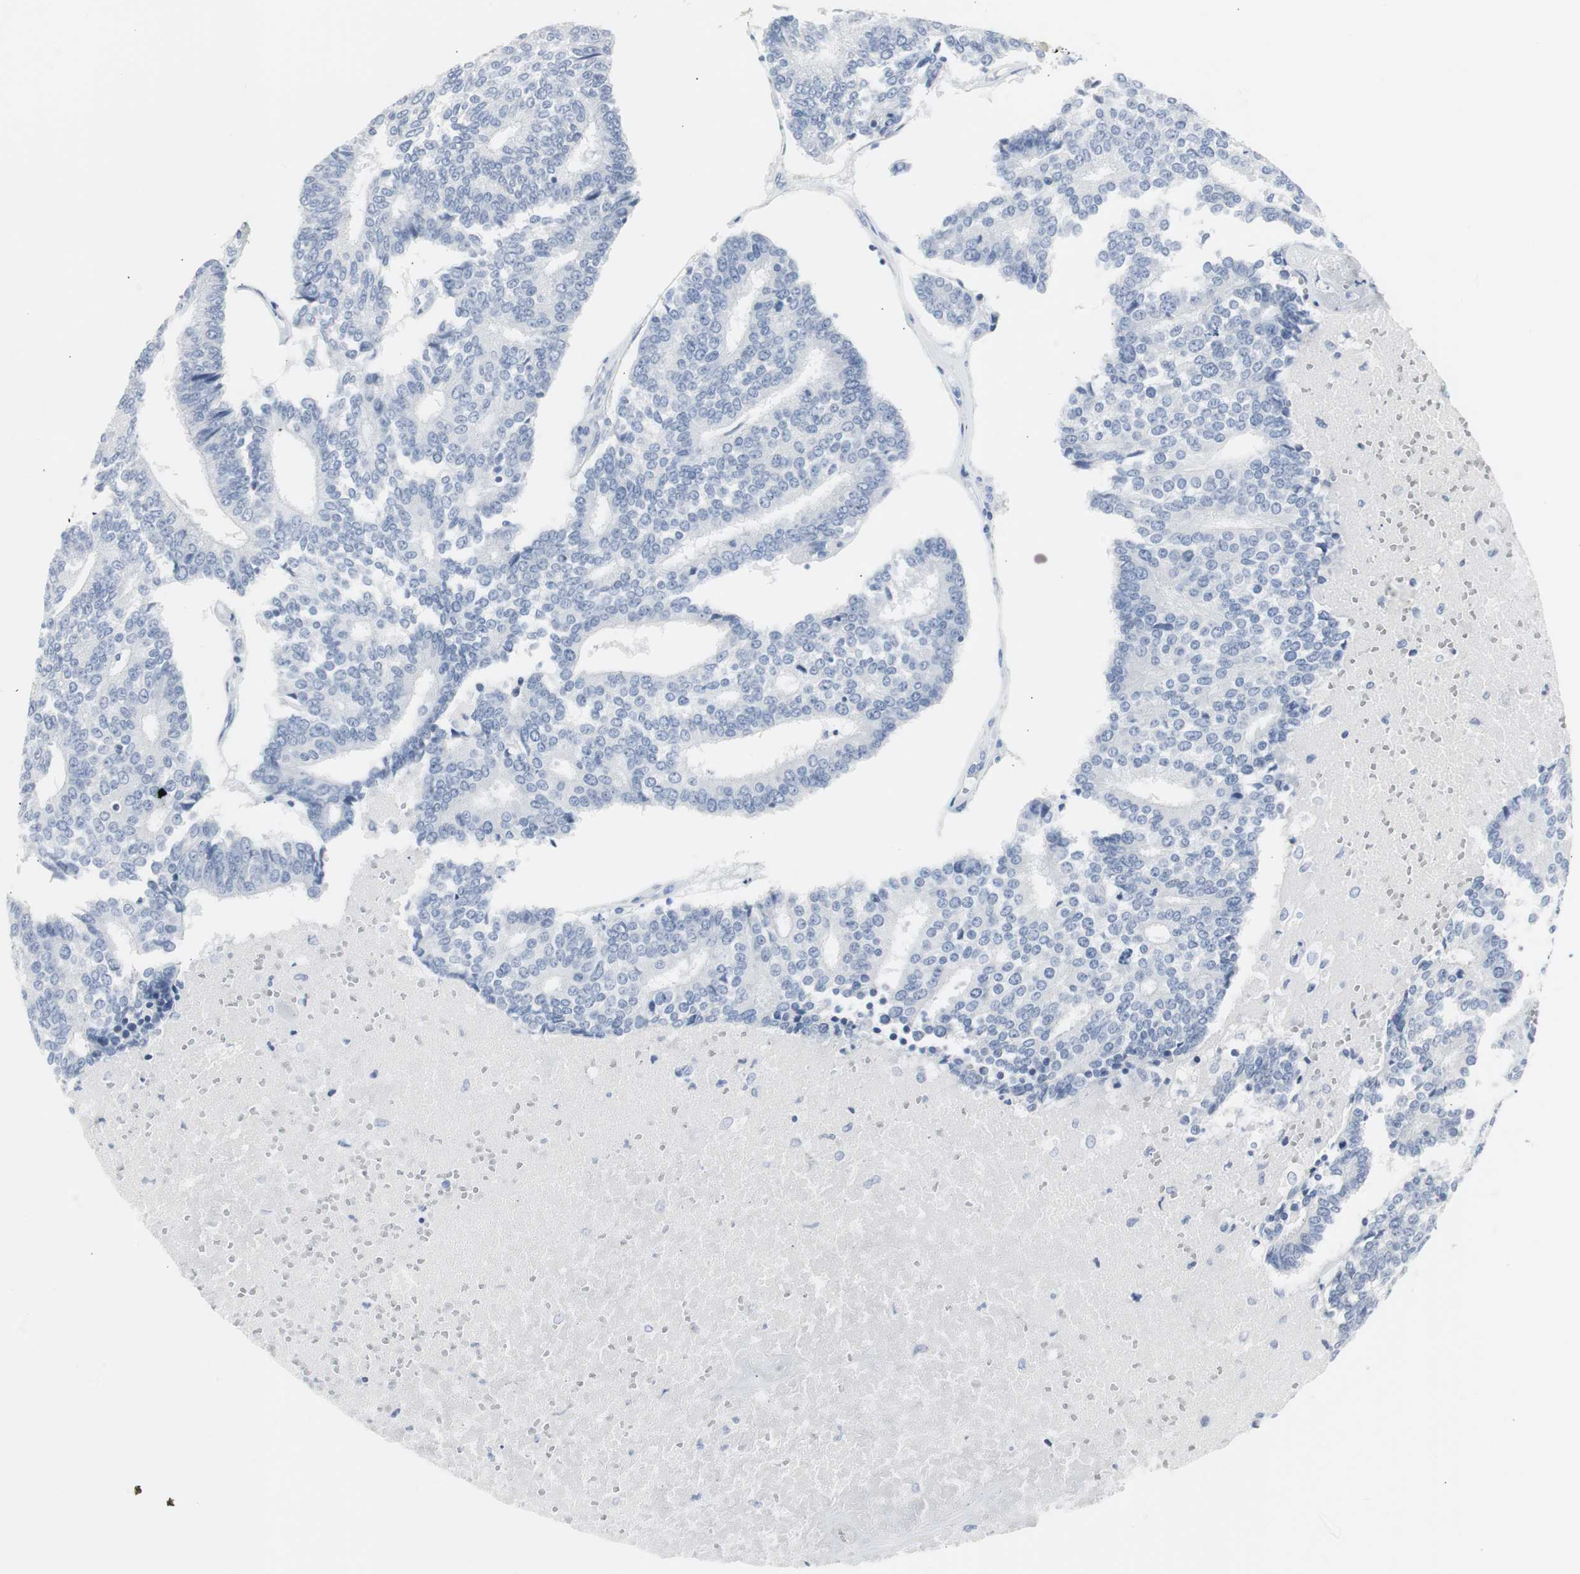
{"staining": {"intensity": "negative", "quantity": "none", "location": "none"}, "tissue": "prostate cancer", "cell_type": "Tumor cells", "image_type": "cancer", "snomed": [{"axis": "morphology", "description": "Adenocarcinoma, High grade"}, {"axis": "topography", "description": "Prostate"}], "caption": "High power microscopy micrograph of an immunohistochemistry (IHC) photomicrograph of prostate cancer, revealing no significant staining in tumor cells.", "gene": "S100A7", "patient": {"sex": "male", "age": 55}}